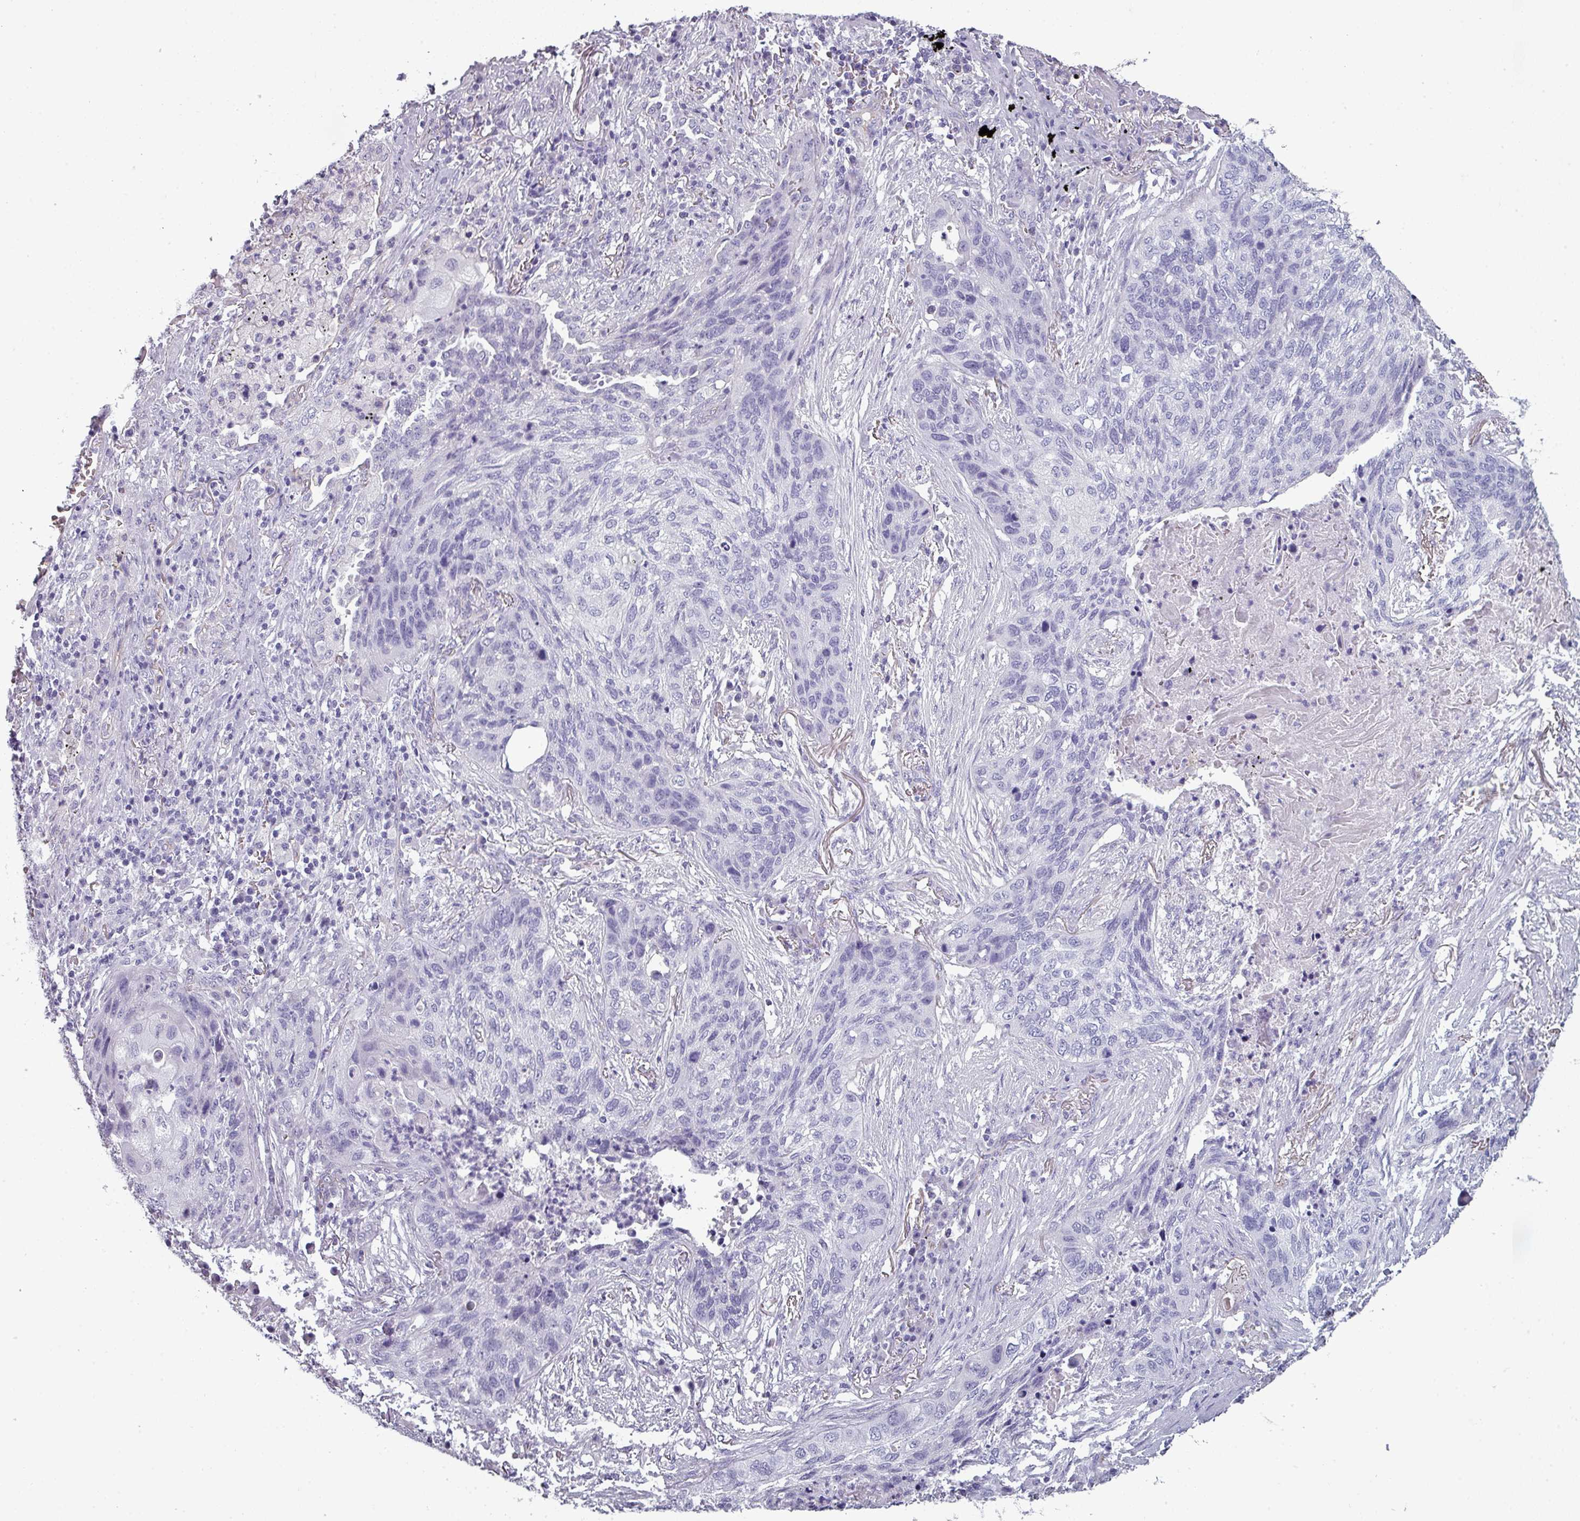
{"staining": {"intensity": "negative", "quantity": "none", "location": "none"}, "tissue": "lung cancer", "cell_type": "Tumor cells", "image_type": "cancer", "snomed": [{"axis": "morphology", "description": "Squamous cell carcinoma, NOS"}, {"axis": "topography", "description": "Lung"}], "caption": "Immunohistochemical staining of human lung cancer (squamous cell carcinoma) shows no significant positivity in tumor cells. (DAB (3,3'-diaminobenzidine) immunohistochemistry with hematoxylin counter stain).", "gene": "AREL1", "patient": {"sex": "female", "age": 63}}